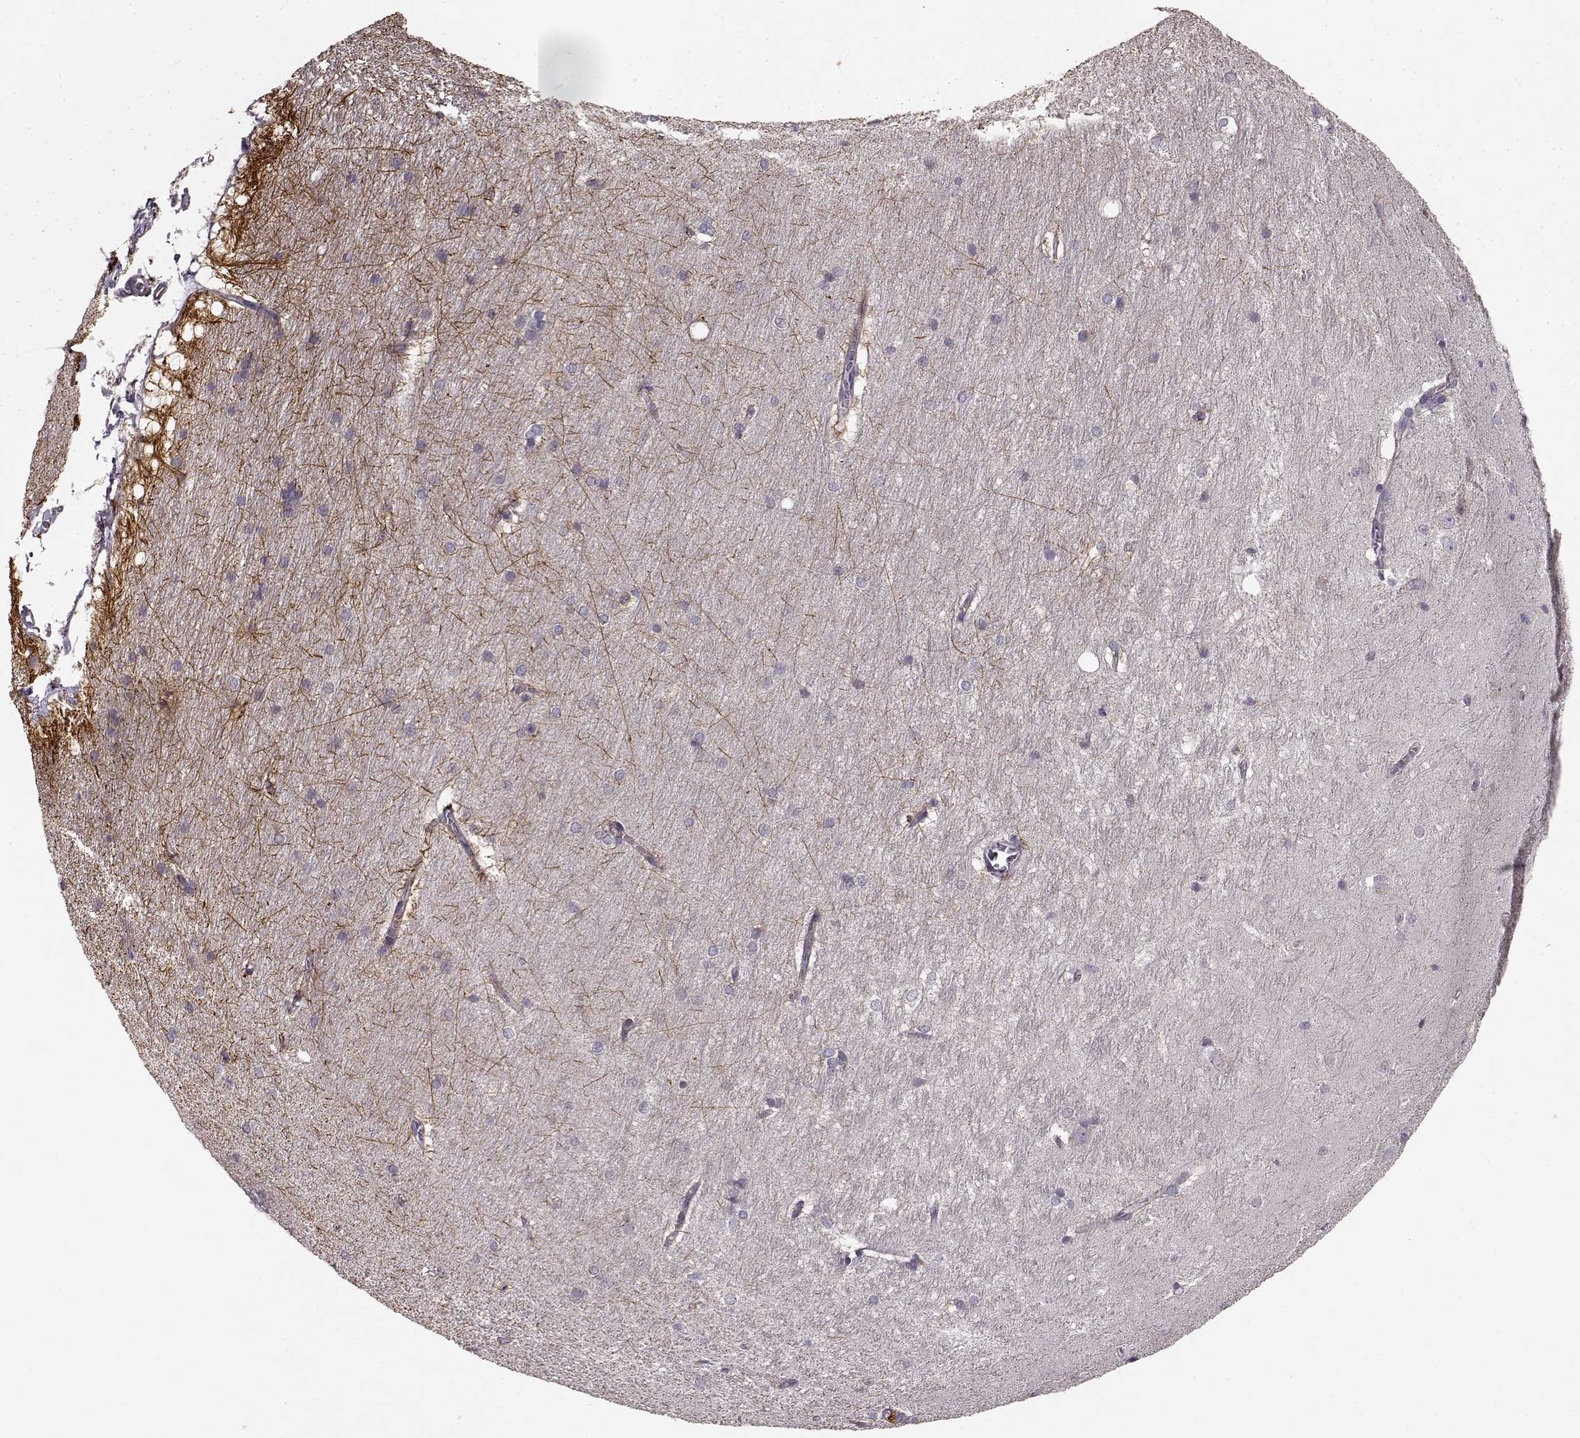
{"staining": {"intensity": "strong", "quantity": "<25%", "location": "cytoplasmic/membranous"}, "tissue": "hippocampus", "cell_type": "Glial cells", "image_type": "normal", "snomed": [{"axis": "morphology", "description": "Normal tissue, NOS"}, {"axis": "topography", "description": "Cerebral cortex"}, {"axis": "topography", "description": "Hippocampus"}], "caption": "Immunohistochemistry (IHC) staining of unremarkable hippocampus, which exhibits medium levels of strong cytoplasmic/membranous staining in about <25% of glial cells indicating strong cytoplasmic/membranous protein staining. The staining was performed using DAB (3,3'-diaminobenzidine) (brown) for protein detection and nuclei were counterstained in hematoxylin (blue).", "gene": "ERBB3", "patient": {"sex": "female", "age": 19}}